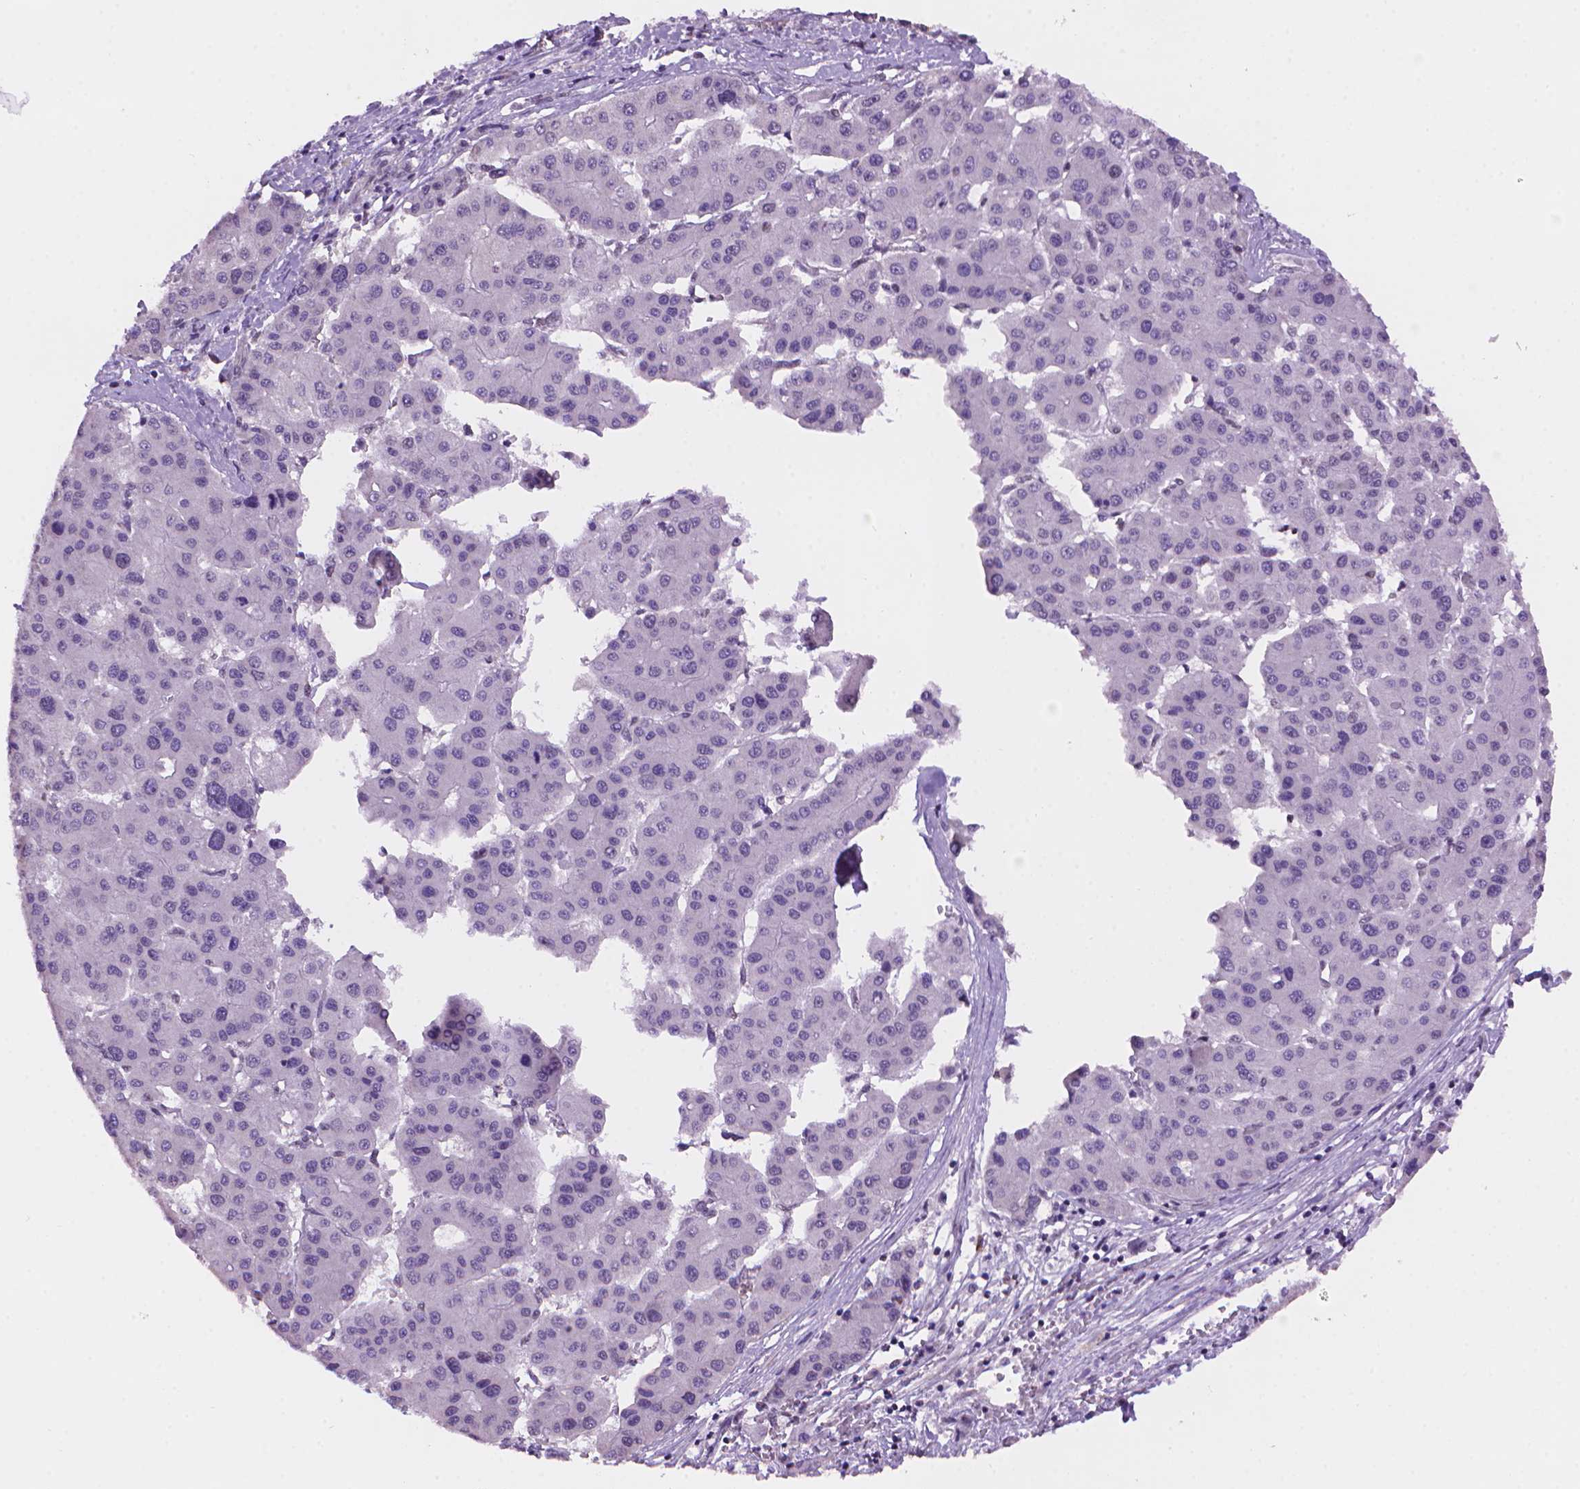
{"staining": {"intensity": "negative", "quantity": "none", "location": "none"}, "tissue": "liver cancer", "cell_type": "Tumor cells", "image_type": "cancer", "snomed": [{"axis": "morphology", "description": "Carcinoma, Hepatocellular, NOS"}, {"axis": "topography", "description": "Liver"}], "caption": "Human liver cancer stained for a protein using immunohistochemistry (IHC) displays no positivity in tumor cells.", "gene": "UBN1", "patient": {"sex": "male", "age": 73}}